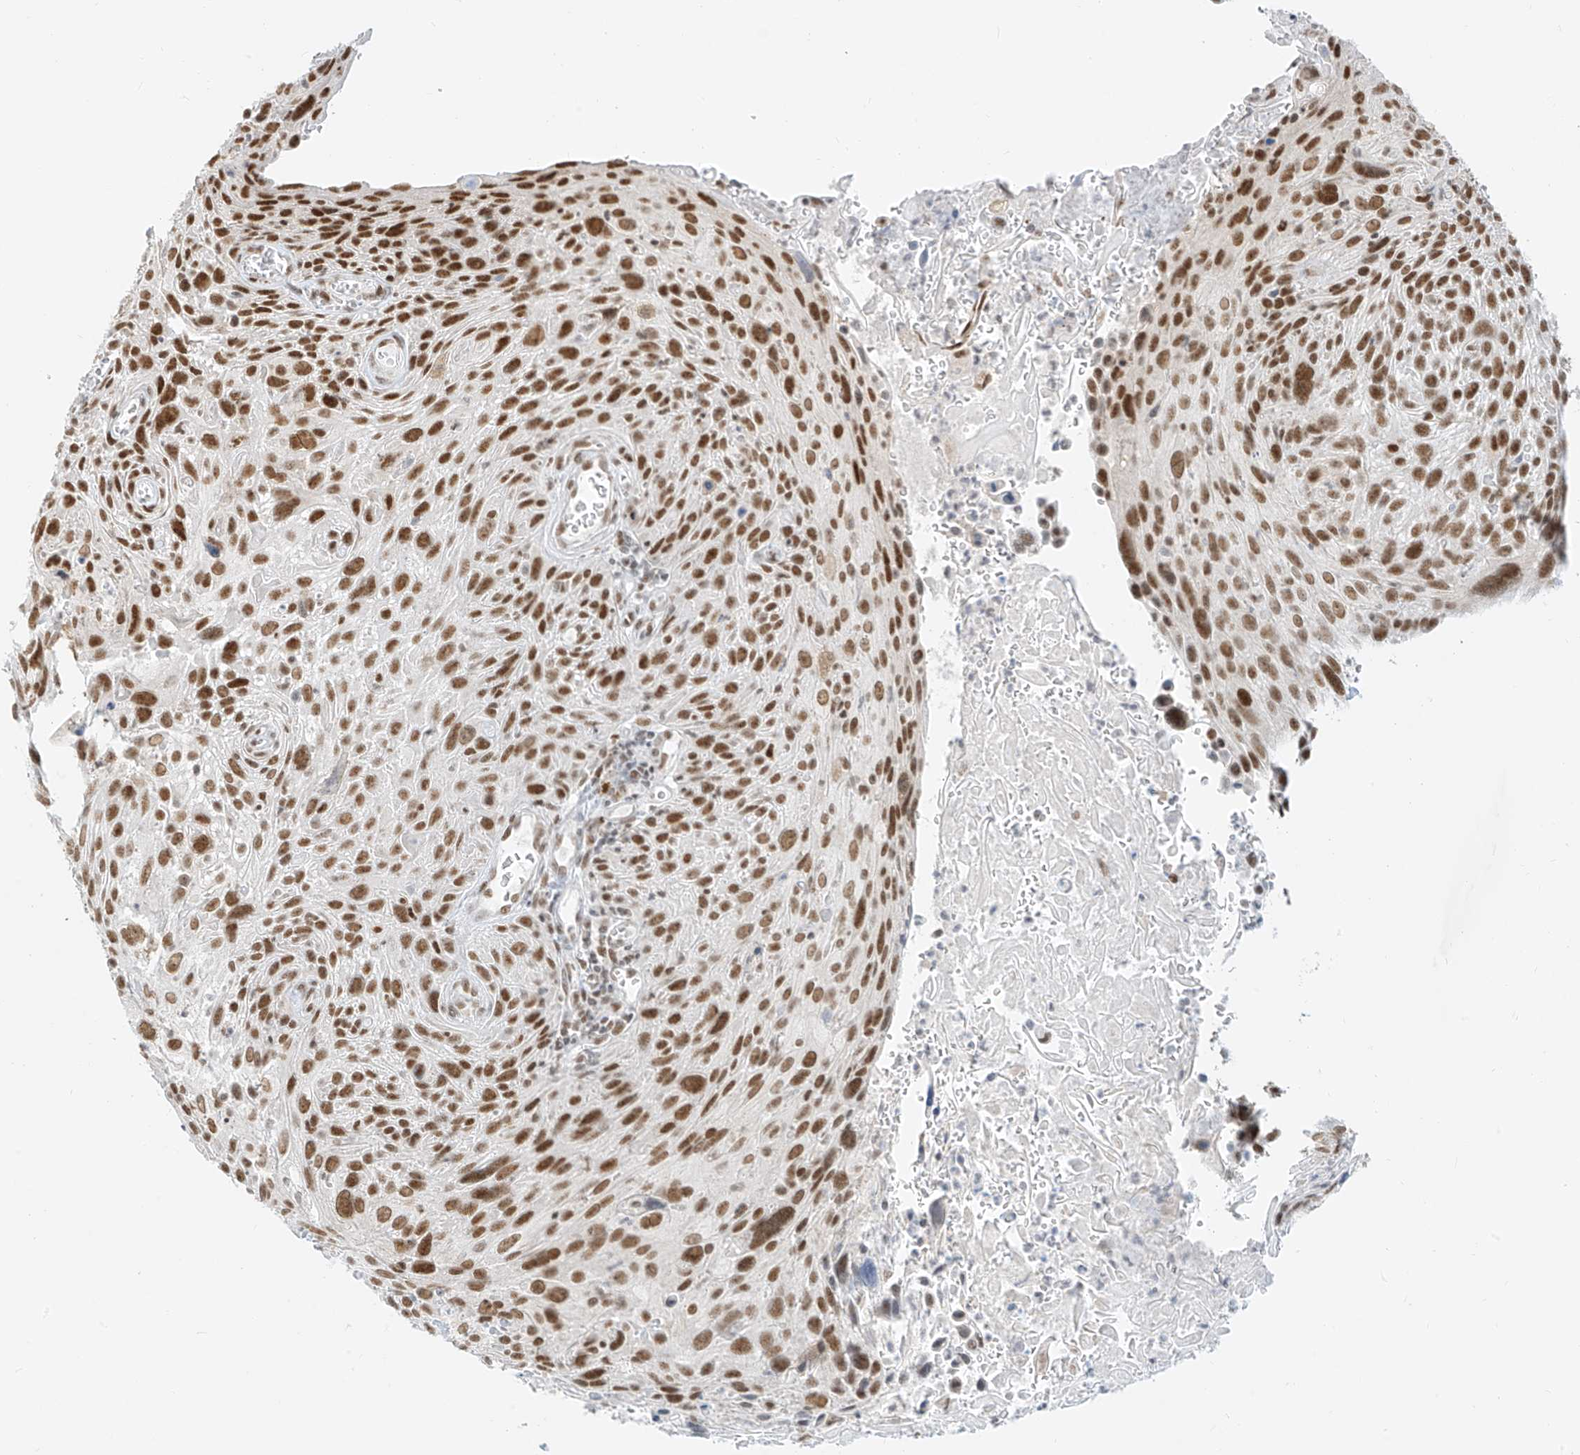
{"staining": {"intensity": "moderate", "quantity": ">75%", "location": "nuclear"}, "tissue": "cervical cancer", "cell_type": "Tumor cells", "image_type": "cancer", "snomed": [{"axis": "morphology", "description": "Squamous cell carcinoma, NOS"}, {"axis": "topography", "description": "Cervix"}], "caption": "Protein expression analysis of human cervical cancer reveals moderate nuclear positivity in about >75% of tumor cells.", "gene": "SUPT5H", "patient": {"sex": "female", "age": 51}}